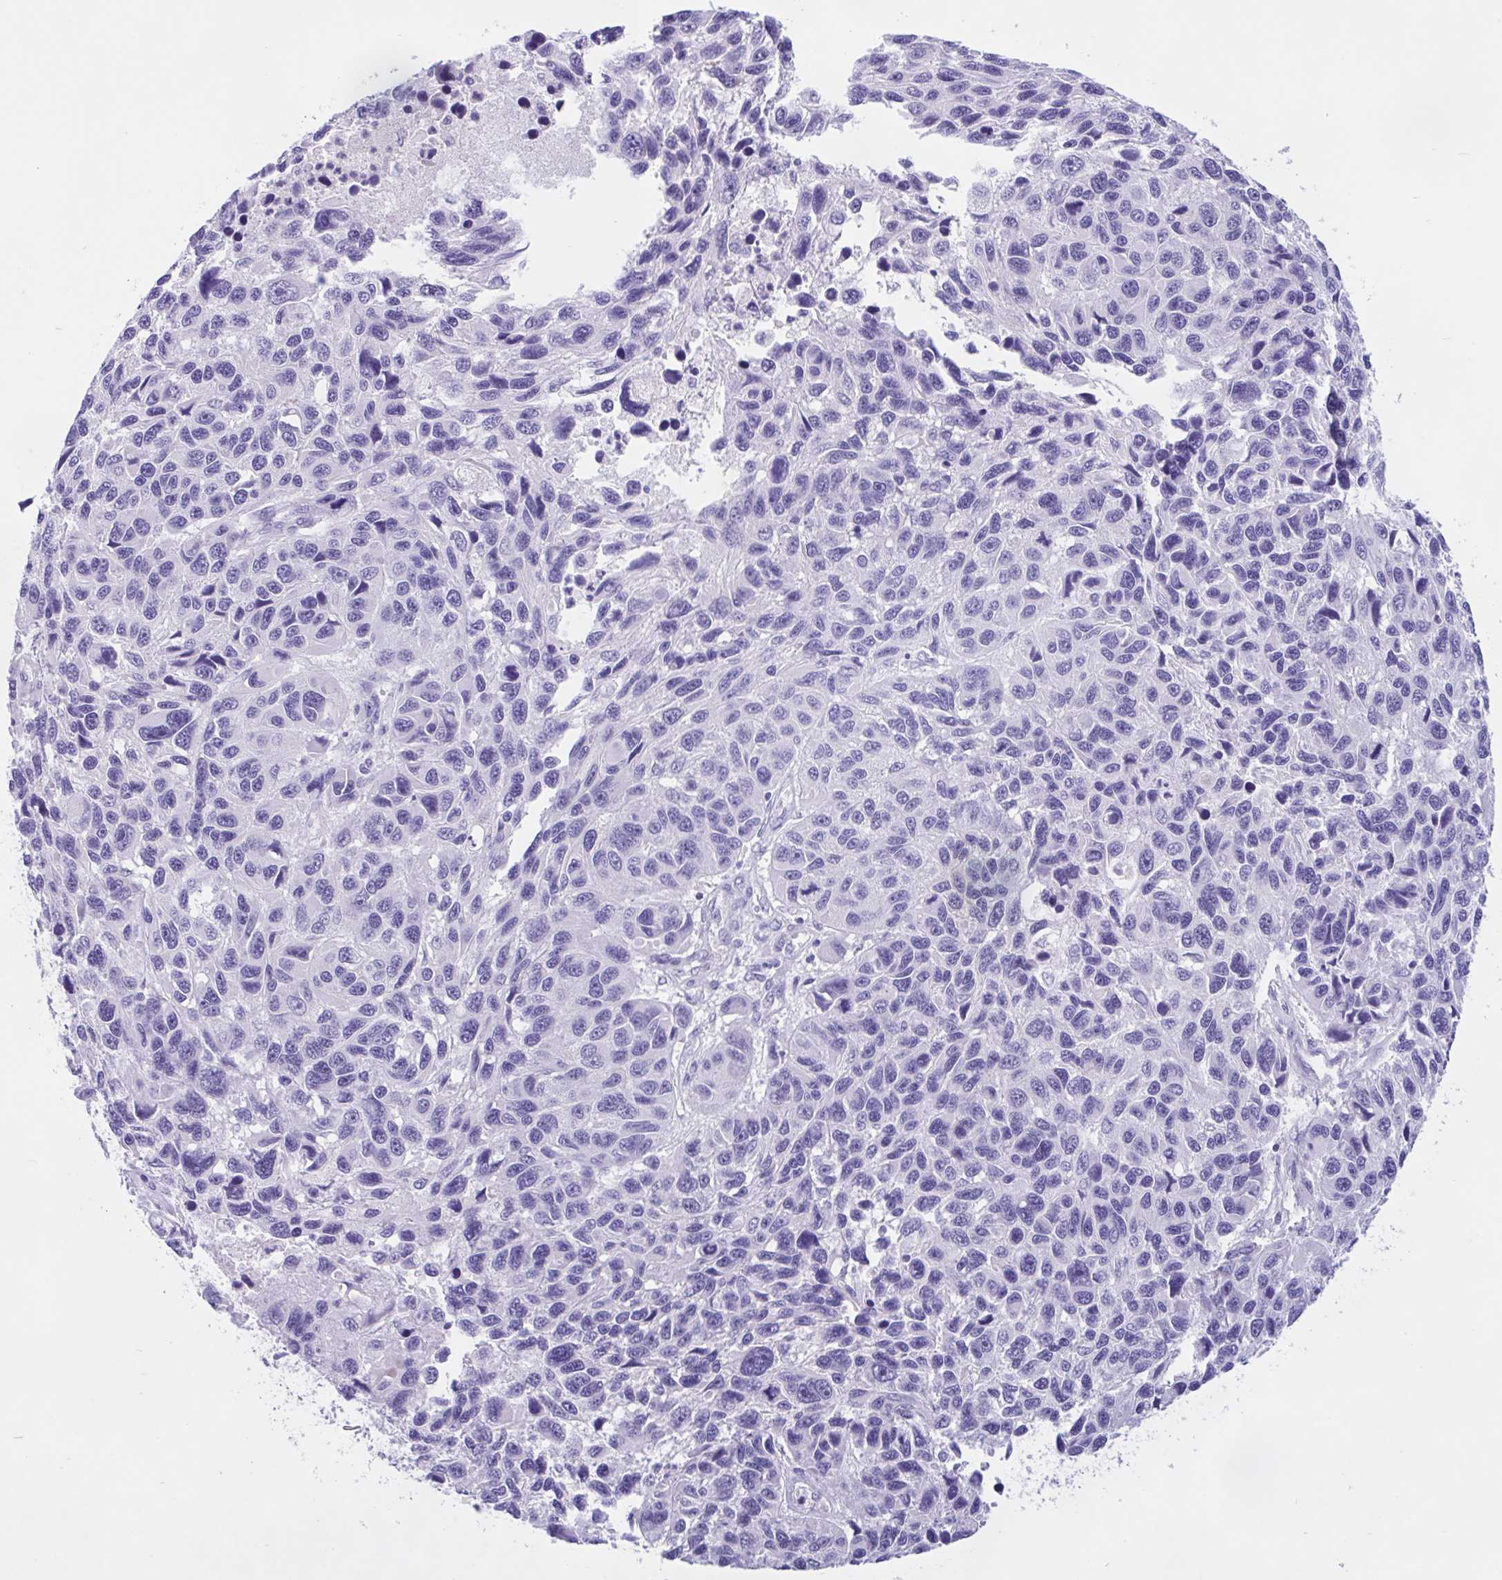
{"staining": {"intensity": "negative", "quantity": "none", "location": "none"}, "tissue": "melanoma", "cell_type": "Tumor cells", "image_type": "cancer", "snomed": [{"axis": "morphology", "description": "Malignant melanoma, NOS"}, {"axis": "topography", "description": "Skin"}], "caption": "DAB immunohistochemical staining of malignant melanoma demonstrates no significant staining in tumor cells.", "gene": "ZNF319", "patient": {"sex": "male", "age": 53}}